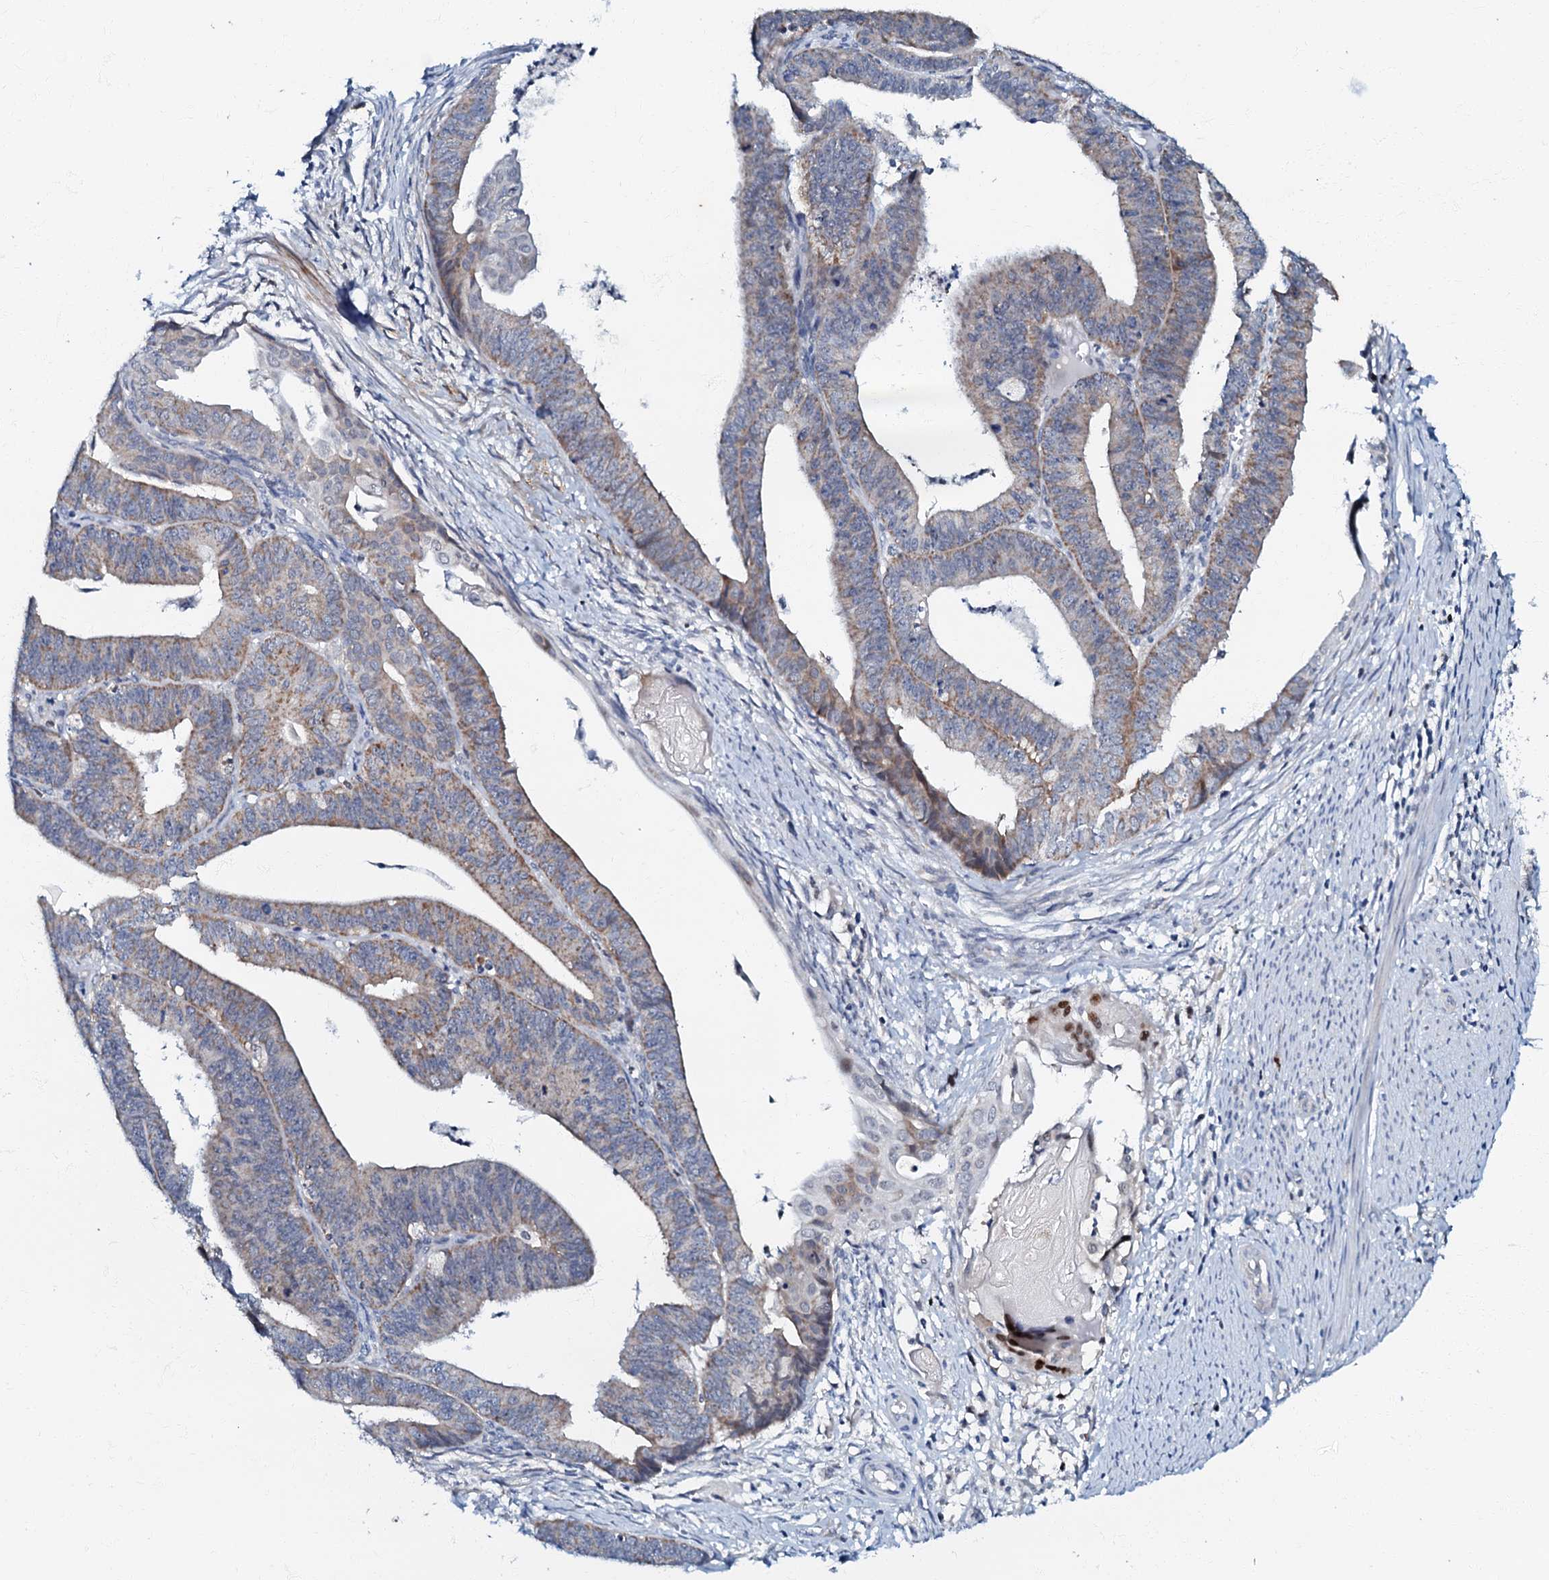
{"staining": {"intensity": "weak", "quantity": "25%-75%", "location": "cytoplasmic/membranous"}, "tissue": "endometrial cancer", "cell_type": "Tumor cells", "image_type": "cancer", "snomed": [{"axis": "morphology", "description": "Adenocarcinoma, NOS"}, {"axis": "topography", "description": "Endometrium"}], "caption": "Protein analysis of endometrial cancer (adenocarcinoma) tissue reveals weak cytoplasmic/membranous positivity in approximately 25%-75% of tumor cells. The staining is performed using DAB (3,3'-diaminobenzidine) brown chromogen to label protein expression. The nuclei are counter-stained blue using hematoxylin.", "gene": "MRPL51", "patient": {"sex": "female", "age": 73}}